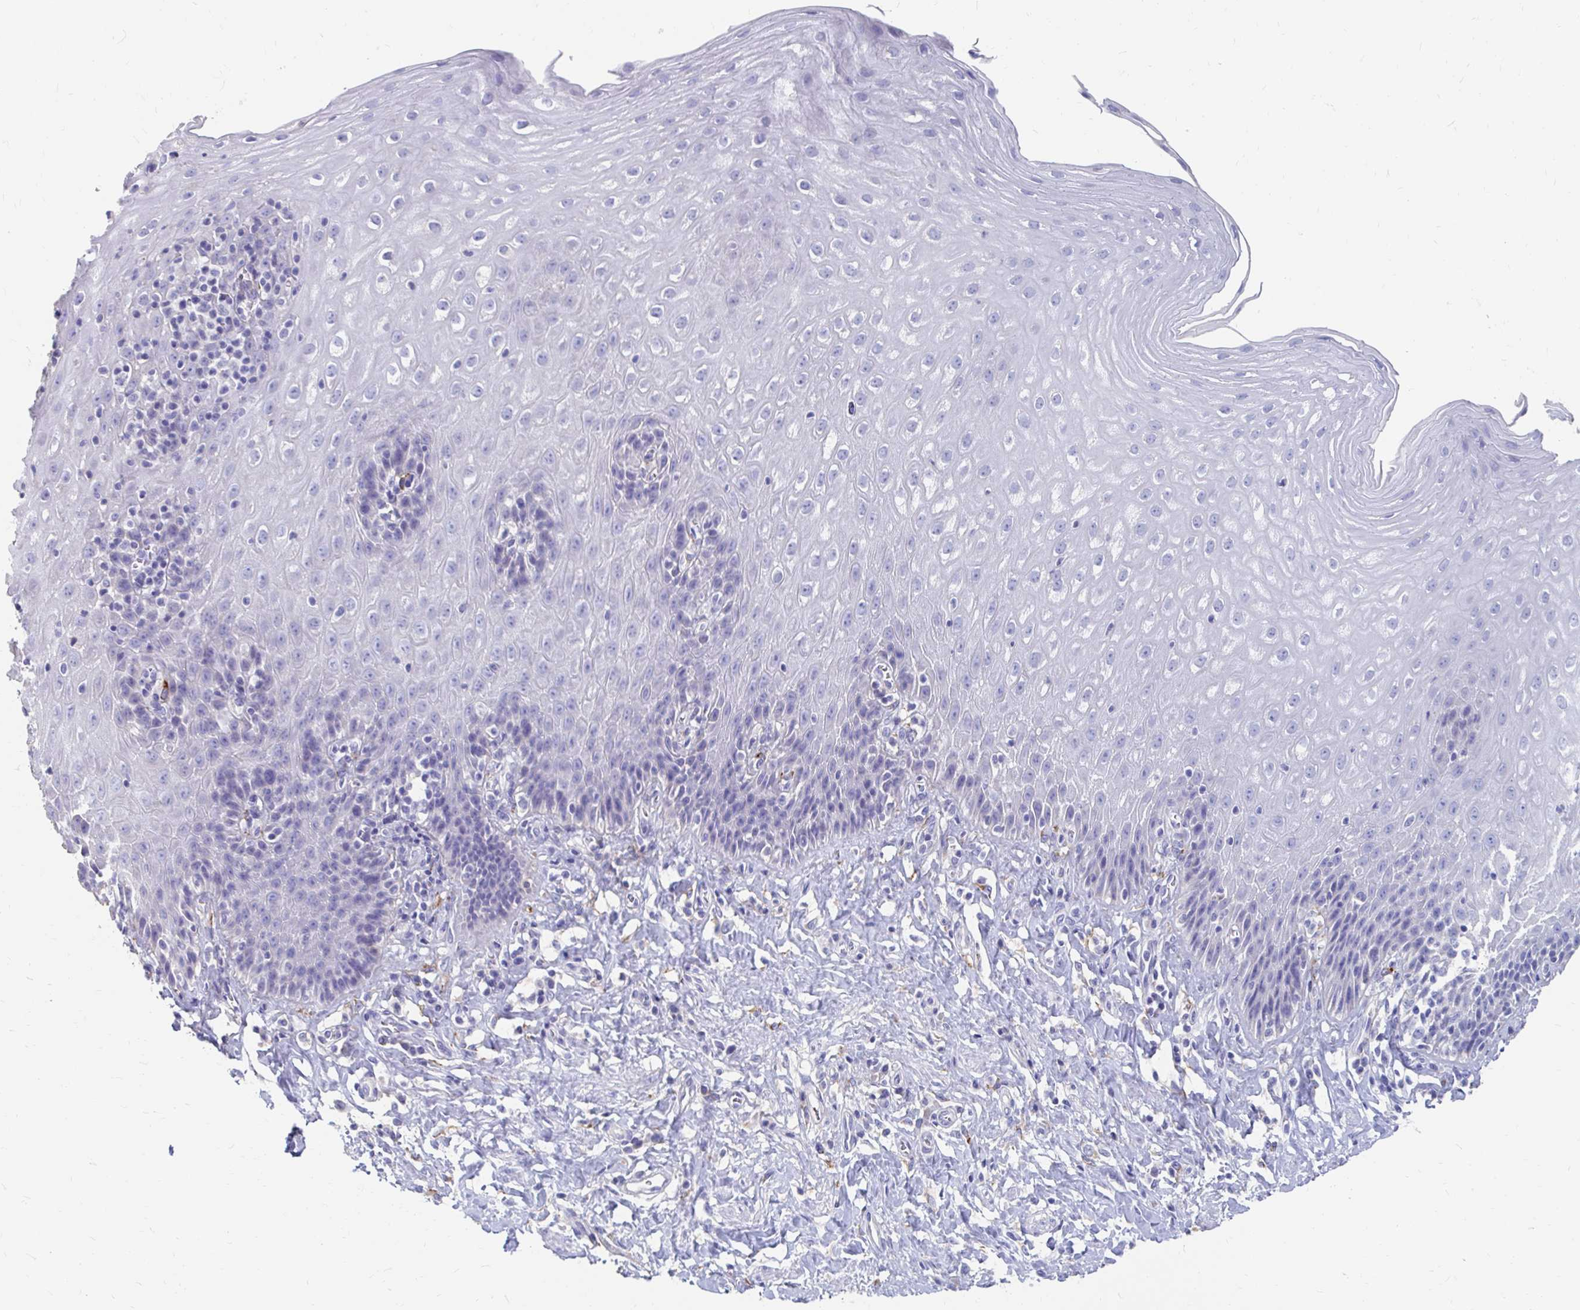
{"staining": {"intensity": "negative", "quantity": "none", "location": "none"}, "tissue": "esophagus", "cell_type": "Squamous epithelial cells", "image_type": "normal", "snomed": [{"axis": "morphology", "description": "Normal tissue, NOS"}, {"axis": "topography", "description": "Esophagus"}], "caption": "An image of human esophagus is negative for staining in squamous epithelial cells. (DAB (3,3'-diaminobenzidine) IHC with hematoxylin counter stain).", "gene": "LAMC3", "patient": {"sex": "female", "age": 61}}